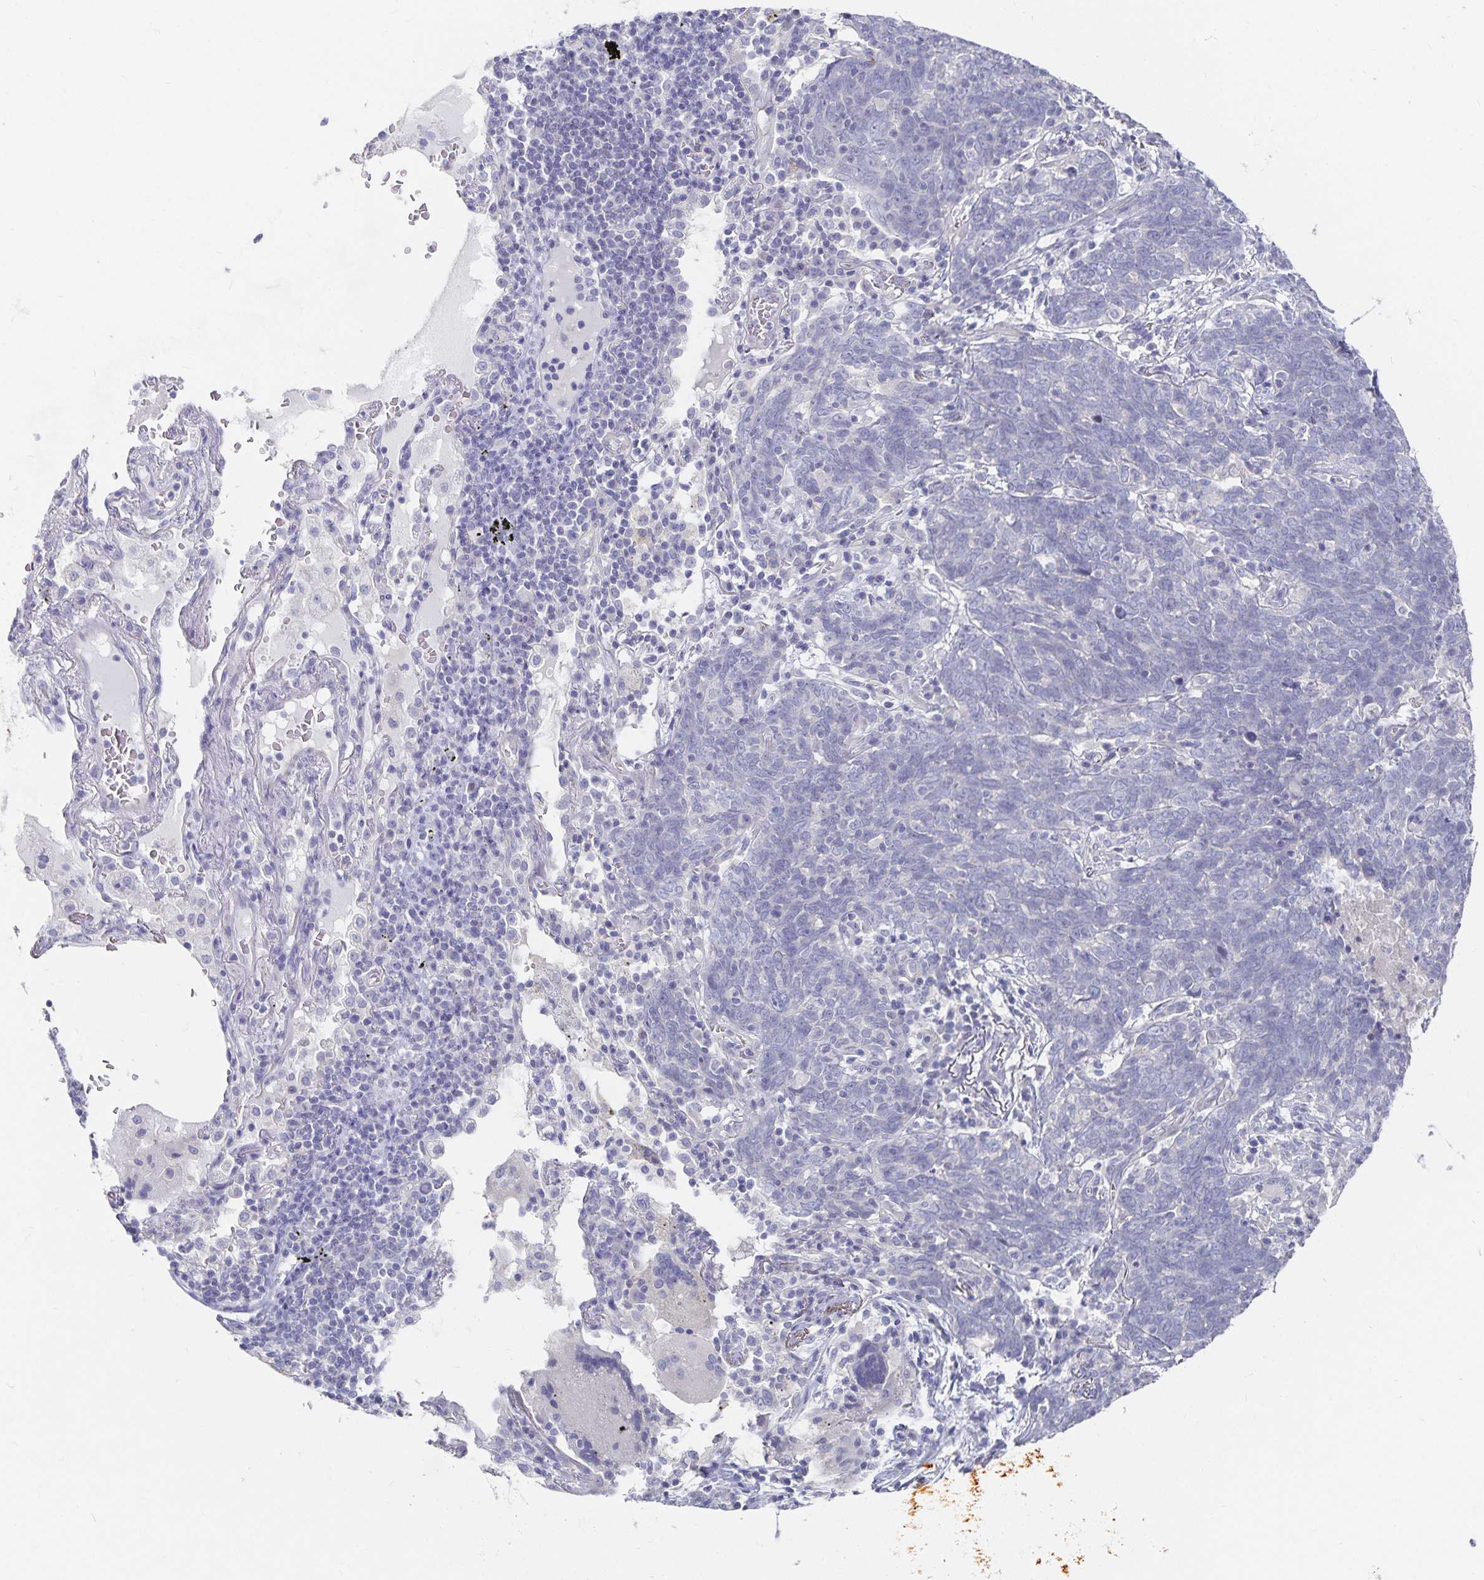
{"staining": {"intensity": "negative", "quantity": "none", "location": "none"}, "tissue": "lung cancer", "cell_type": "Tumor cells", "image_type": "cancer", "snomed": [{"axis": "morphology", "description": "Squamous cell carcinoma, NOS"}, {"axis": "topography", "description": "Lung"}], "caption": "This is a histopathology image of IHC staining of lung cancer, which shows no positivity in tumor cells.", "gene": "DNAH9", "patient": {"sex": "female", "age": 72}}